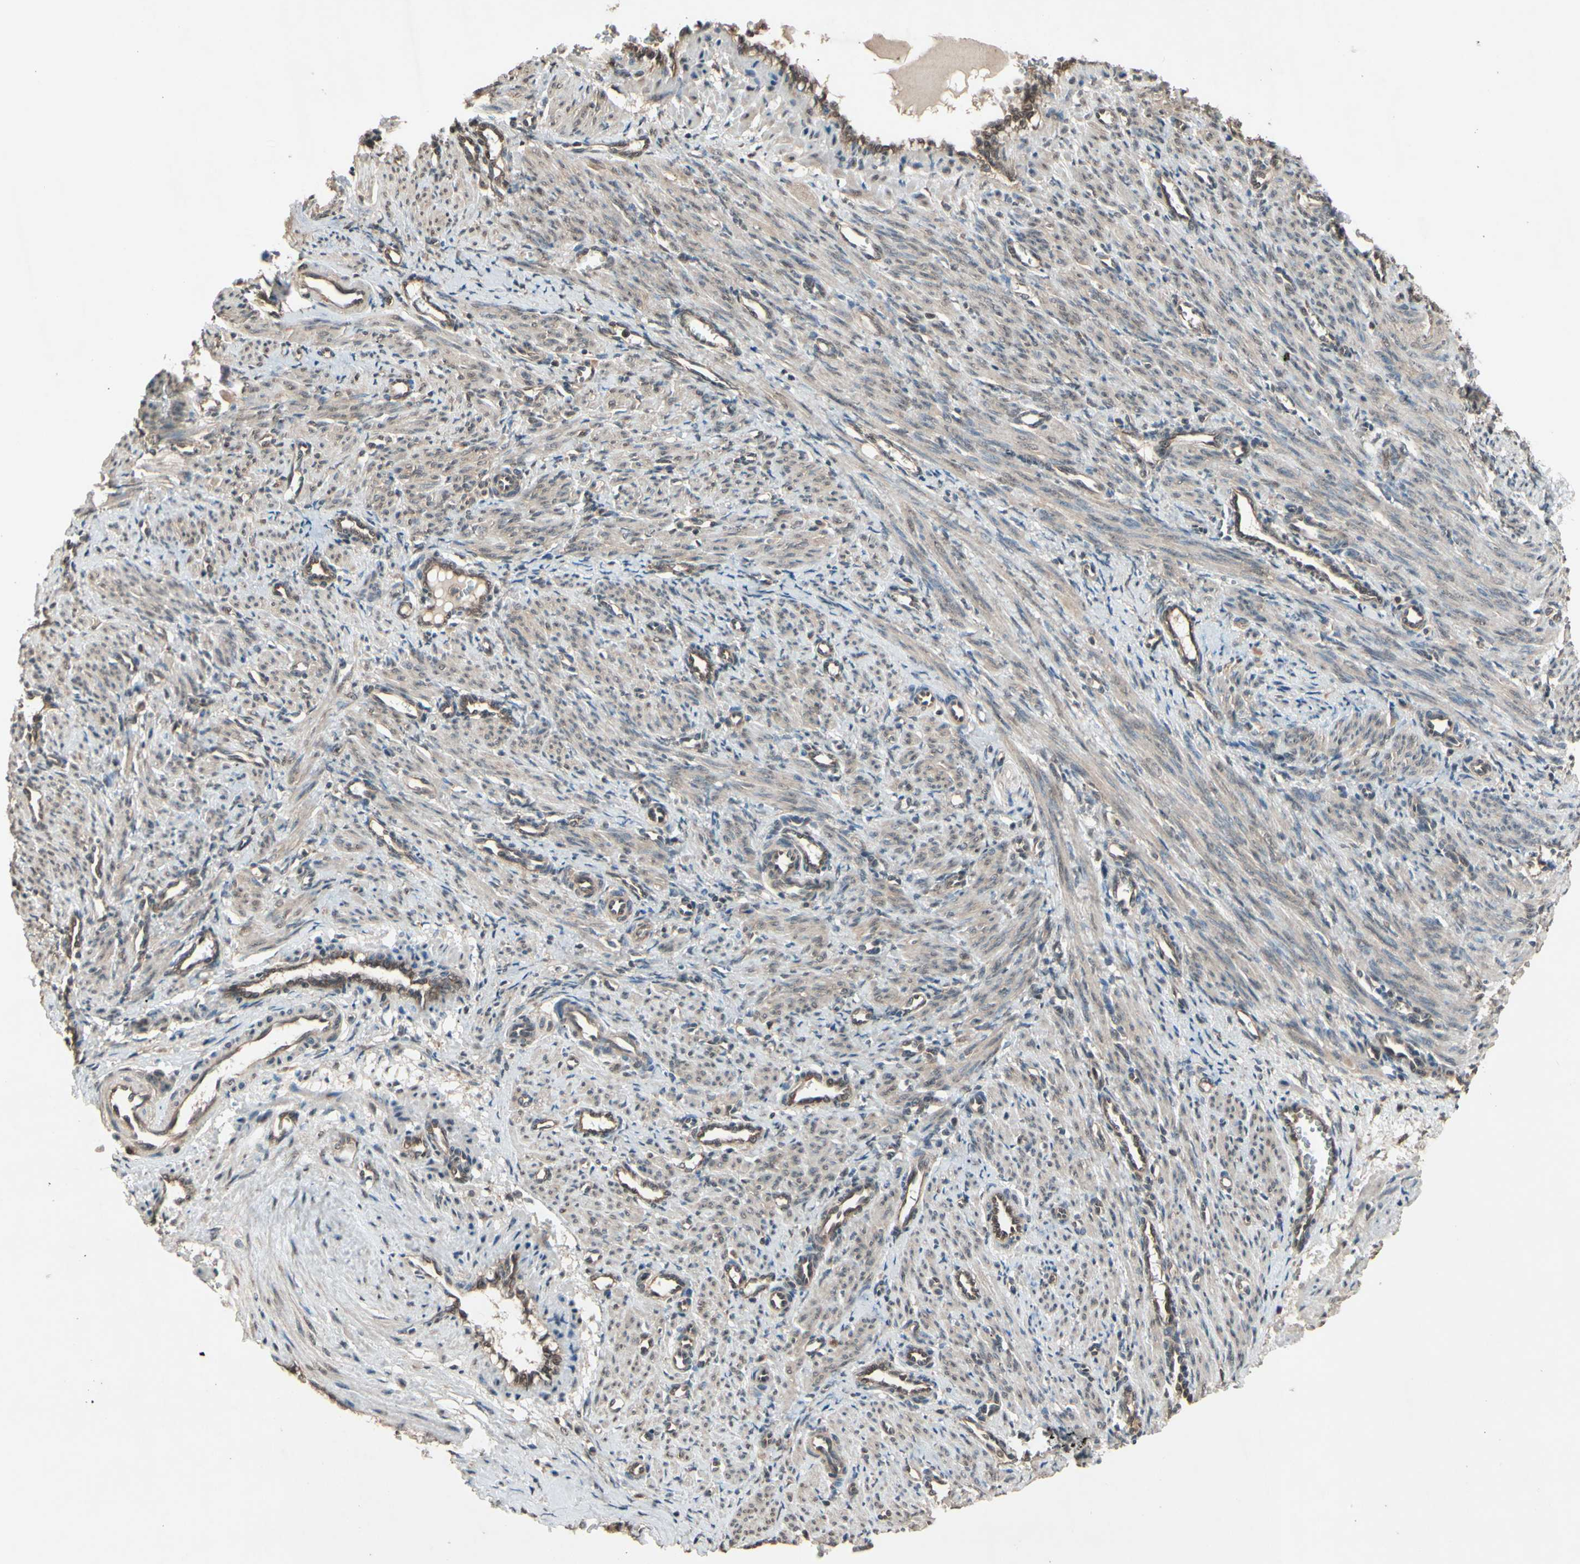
{"staining": {"intensity": "weak", "quantity": ">75%", "location": "cytoplasmic/membranous,nuclear"}, "tissue": "smooth muscle", "cell_type": "Smooth muscle cells", "image_type": "normal", "snomed": [{"axis": "morphology", "description": "Normal tissue, NOS"}, {"axis": "topography", "description": "Endometrium"}], "caption": "DAB immunohistochemical staining of benign human smooth muscle shows weak cytoplasmic/membranous,nuclear protein staining in approximately >75% of smooth muscle cells. The protein is stained brown, and the nuclei are stained in blue (DAB (3,3'-diaminobenzidine) IHC with brightfield microscopy, high magnification).", "gene": "PNPLA7", "patient": {"sex": "female", "age": 33}}